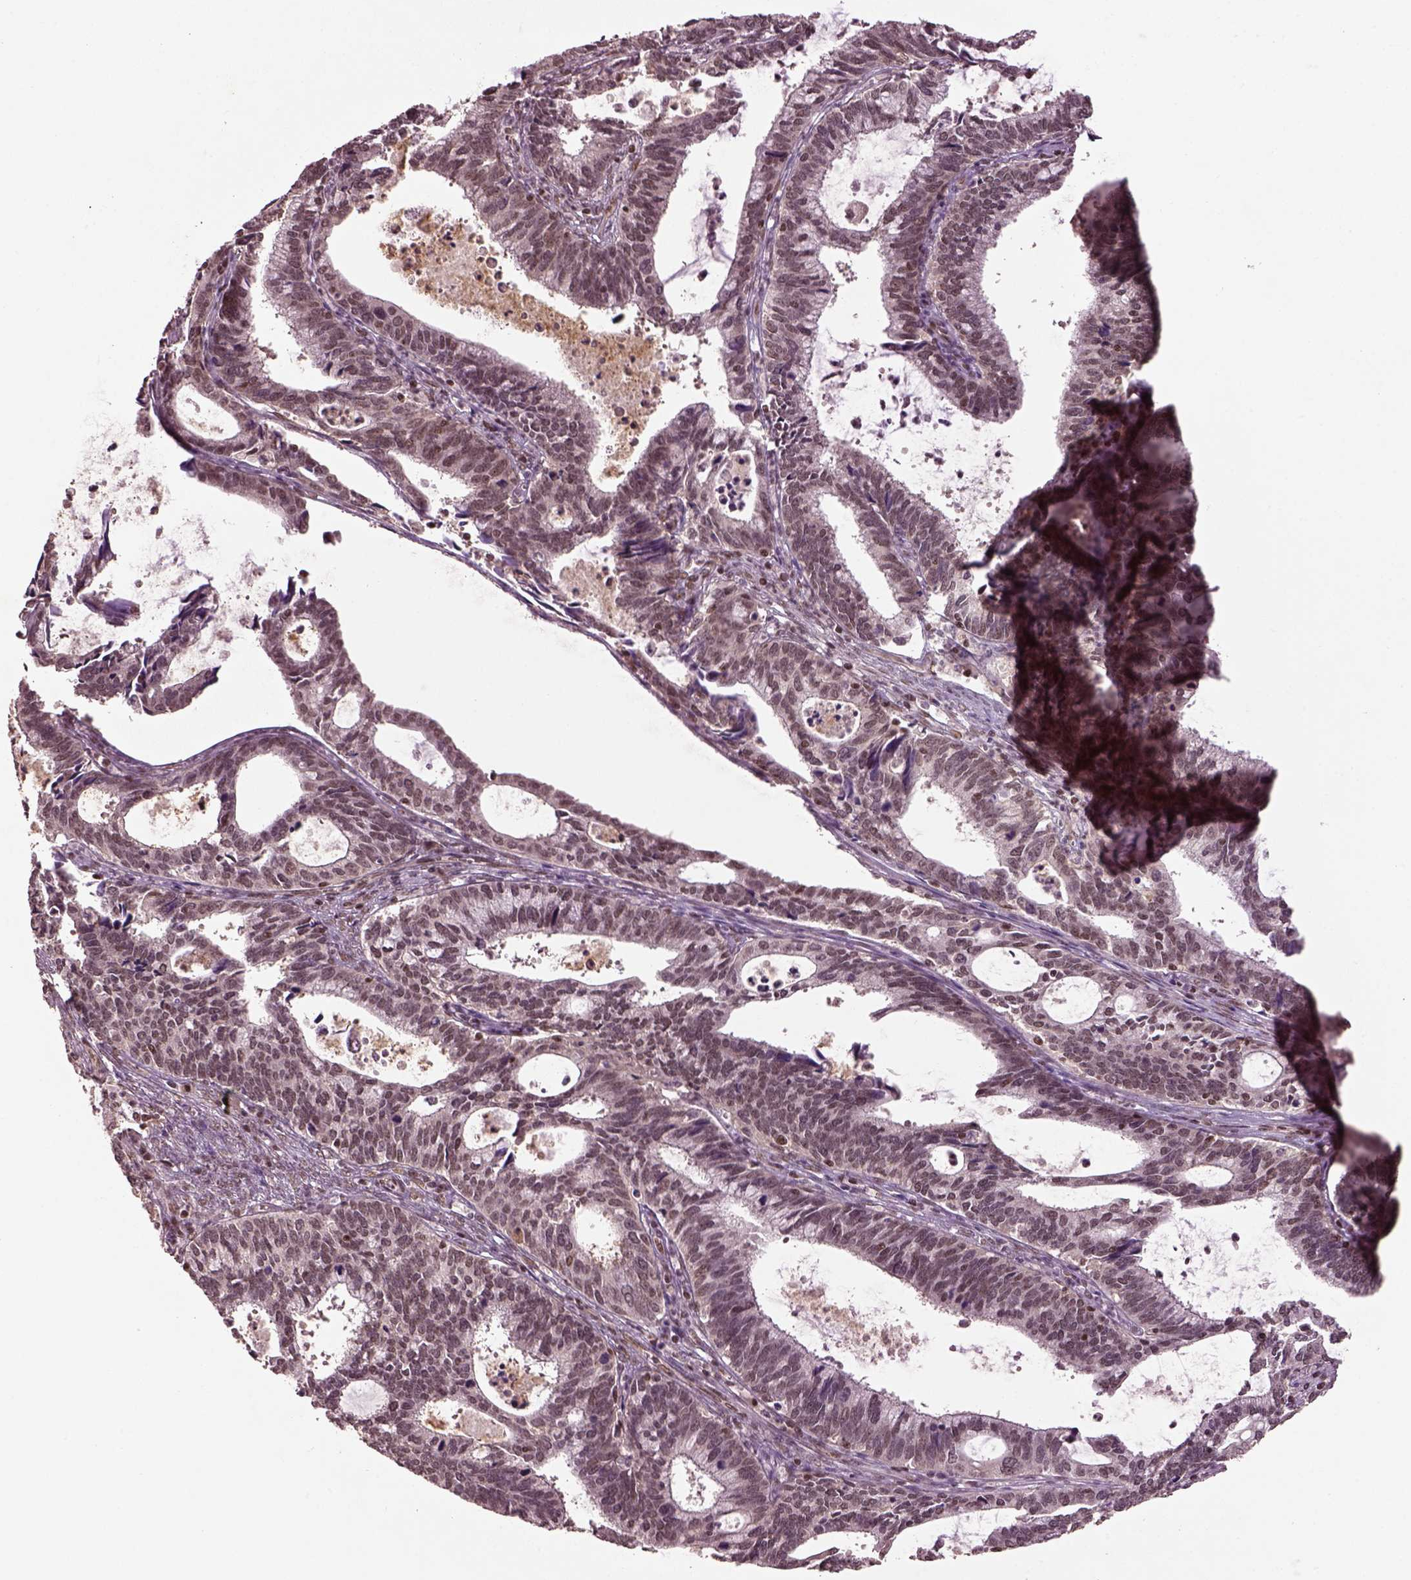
{"staining": {"intensity": "weak", "quantity": "25%-75%", "location": "nuclear"}, "tissue": "cervical cancer", "cell_type": "Tumor cells", "image_type": "cancer", "snomed": [{"axis": "morphology", "description": "Adenocarcinoma, NOS"}, {"axis": "topography", "description": "Cervix"}], "caption": "Immunohistochemistry of cervical adenocarcinoma exhibits low levels of weak nuclear positivity in about 25%-75% of tumor cells. The staining was performed using DAB (3,3'-diaminobenzidine), with brown indicating positive protein expression. Nuclei are stained blue with hematoxylin.", "gene": "BRD9", "patient": {"sex": "female", "age": 42}}